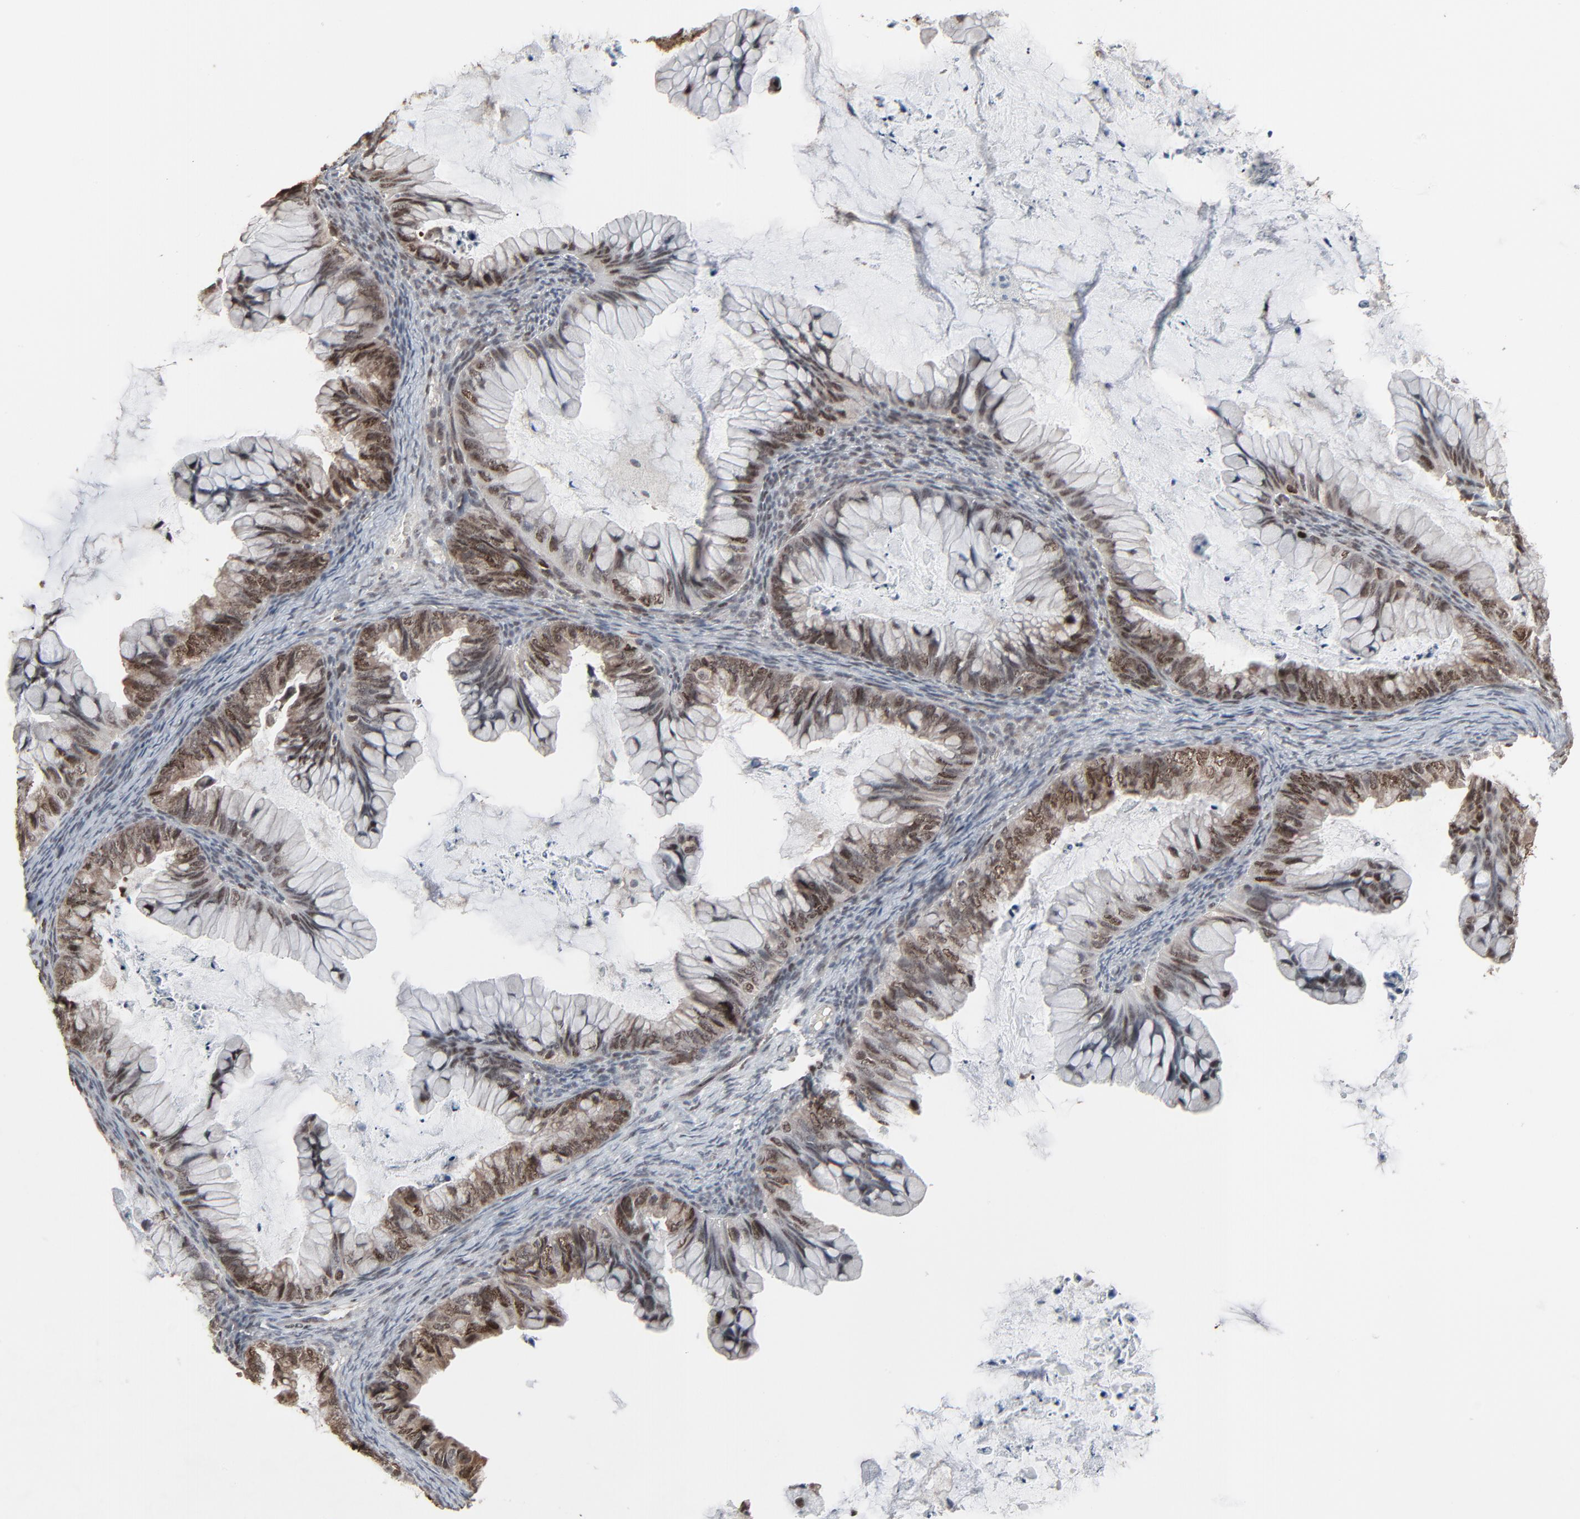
{"staining": {"intensity": "strong", "quantity": ">75%", "location": "cytoplasmic/membranous,nuclear"}, "tissue": "ovarian cancer", "cell_type": "Tumor cells", "image_type": "cancer", "snomed": [{"axis": "morphology", "description": "Cystadenocarcinoma, mucinous, NOS"}, {"axis": "topography", "description": "Ovary"}], "caption": "Mucinous cystadenocarcinoma (ovarian) stained for a protein shows strong cytoplasmic/membranous and nuclear positivity in tumor cells. Nuclei are stained in blue.", "gene": "MEIS2", "patient": {"sex": "female", "age": 36}}